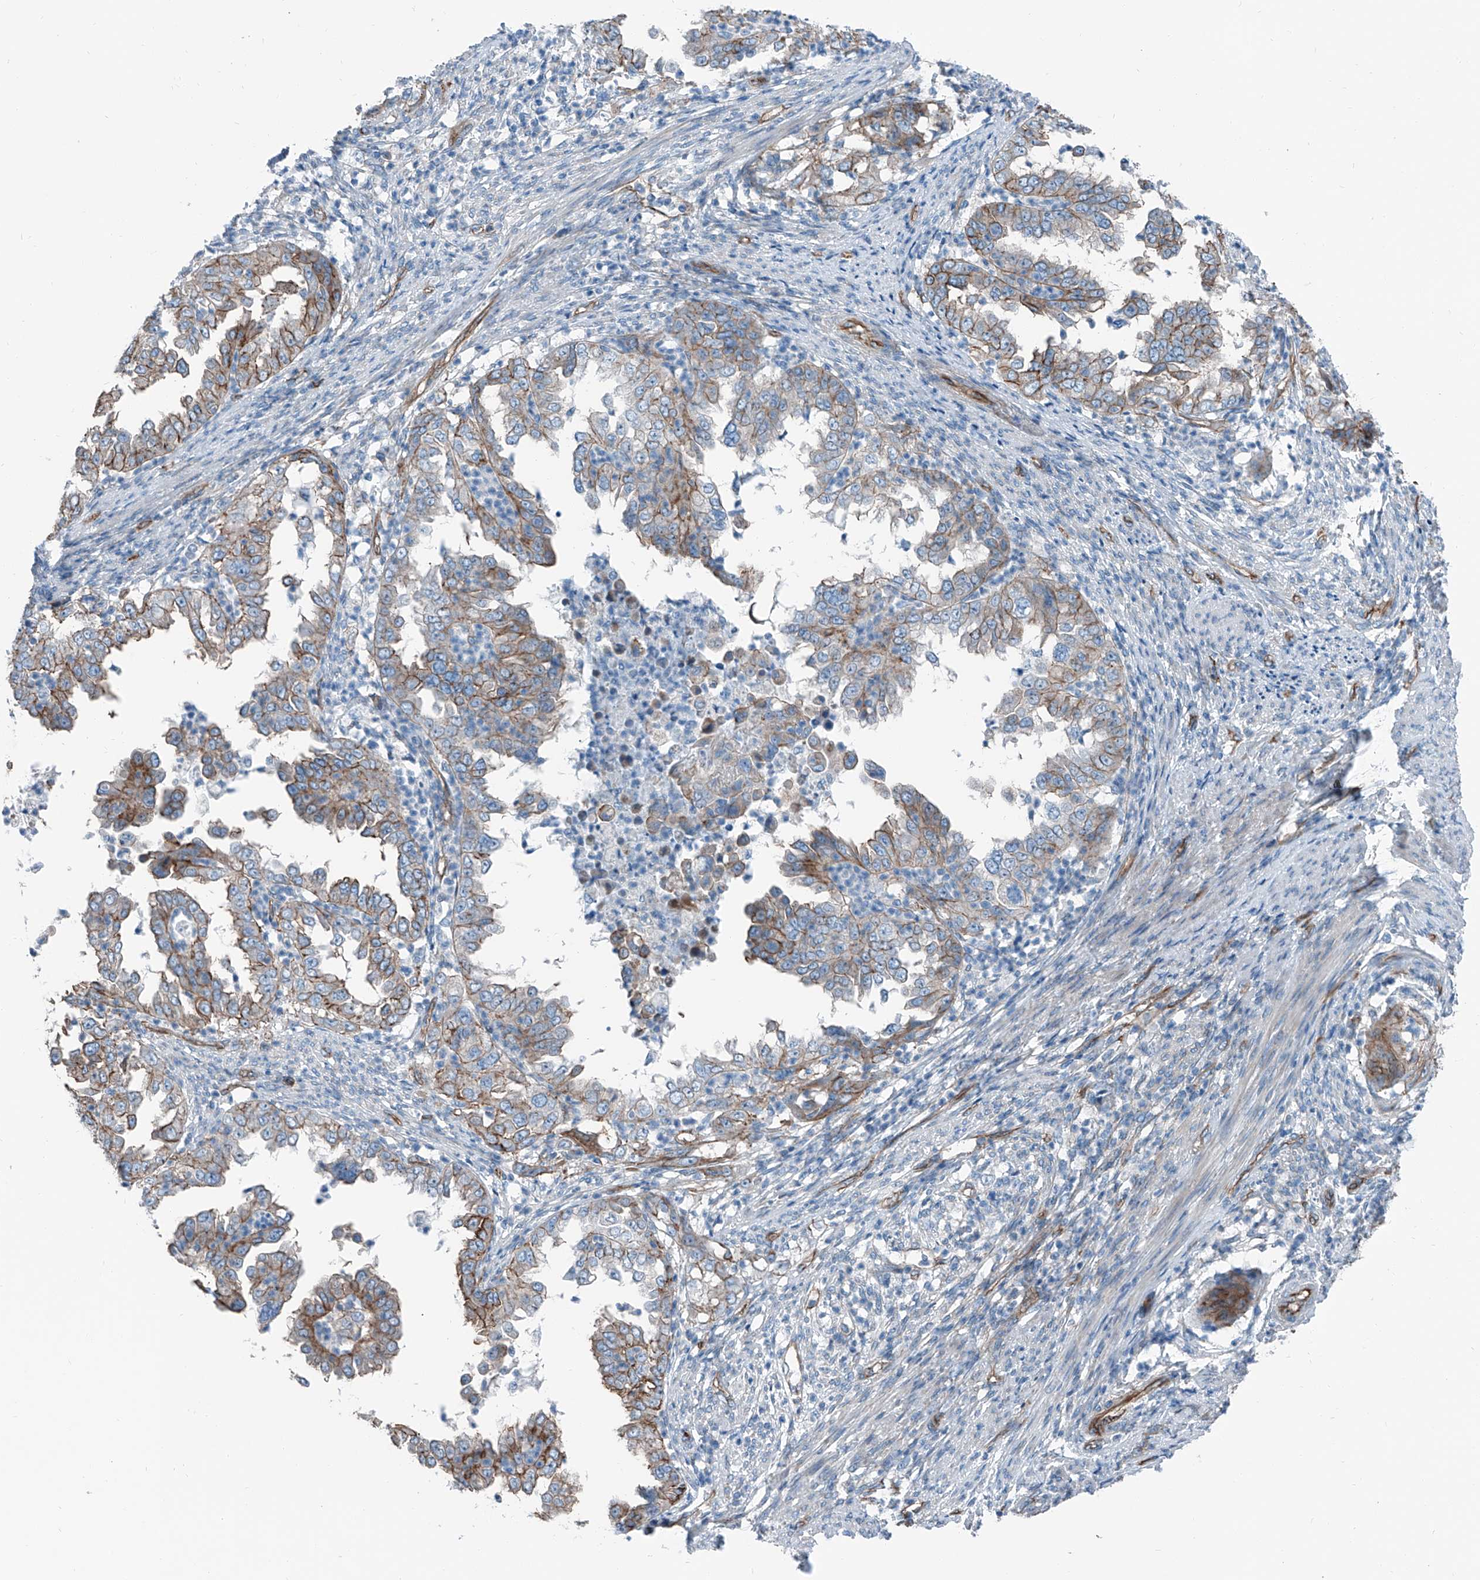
{"staining": {"intensity": "moderate", "quantity": "25%-75%", "location": "cytoplasmic/membranous"}, "tissue": "endometrial cancer", "cell_type": "Tumor cells", "image_type": "cancer", "snomed": [{"axis": "morphology", "description": "Adenocarcinoma, NOS"}, {"axis": "topography", "description": "Endometrium"}], "caption": "Moderate cytoplasmic/membranous expression is present in approximately 25%-75% of tumor cells in endometrial adenocarcinoma.", "gene": "THEMIS2", "patient": {"sex": "female", "age": 85}}